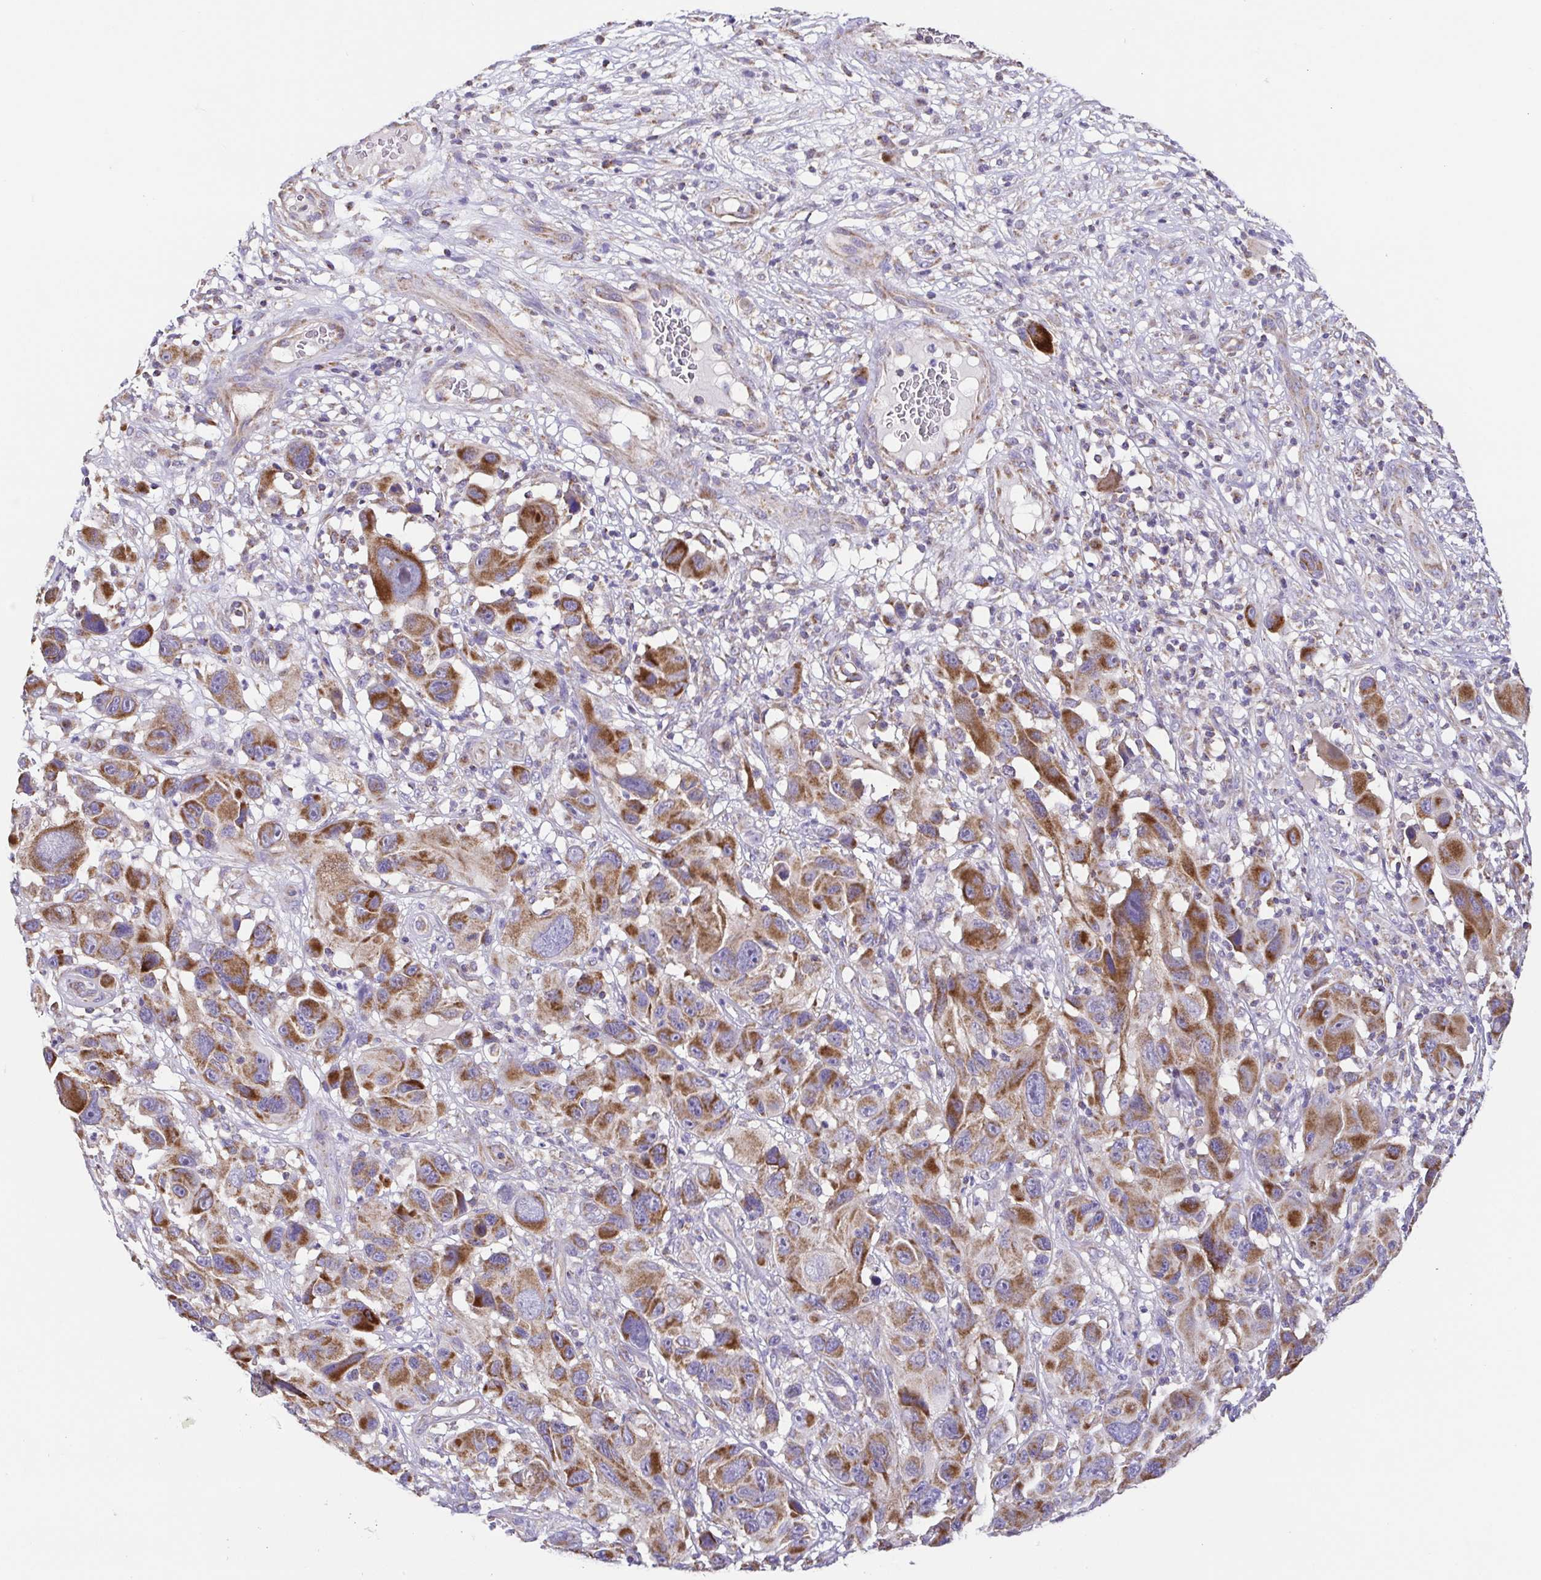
{"staining": {"intensity": "strong", "quantity": ">75%", "location": "cytoplasmic/membranous"}, "tissue": "melanoma", "cell_type": "Tumor cells", "image_type": "cancer", "snomed": [{"axis": "morphology", "description": "Malignant melanoma, NOS"}, {"axis": "topography", "description": "Skin"}], "caption": "Immunohistochemical staining of human melanoma reveals strong cytoplasmic/membranous protein staining in approximately >75% of tumor cells.", "gene": "GINM1", "patient": {"sex": "male", "age": 53}}